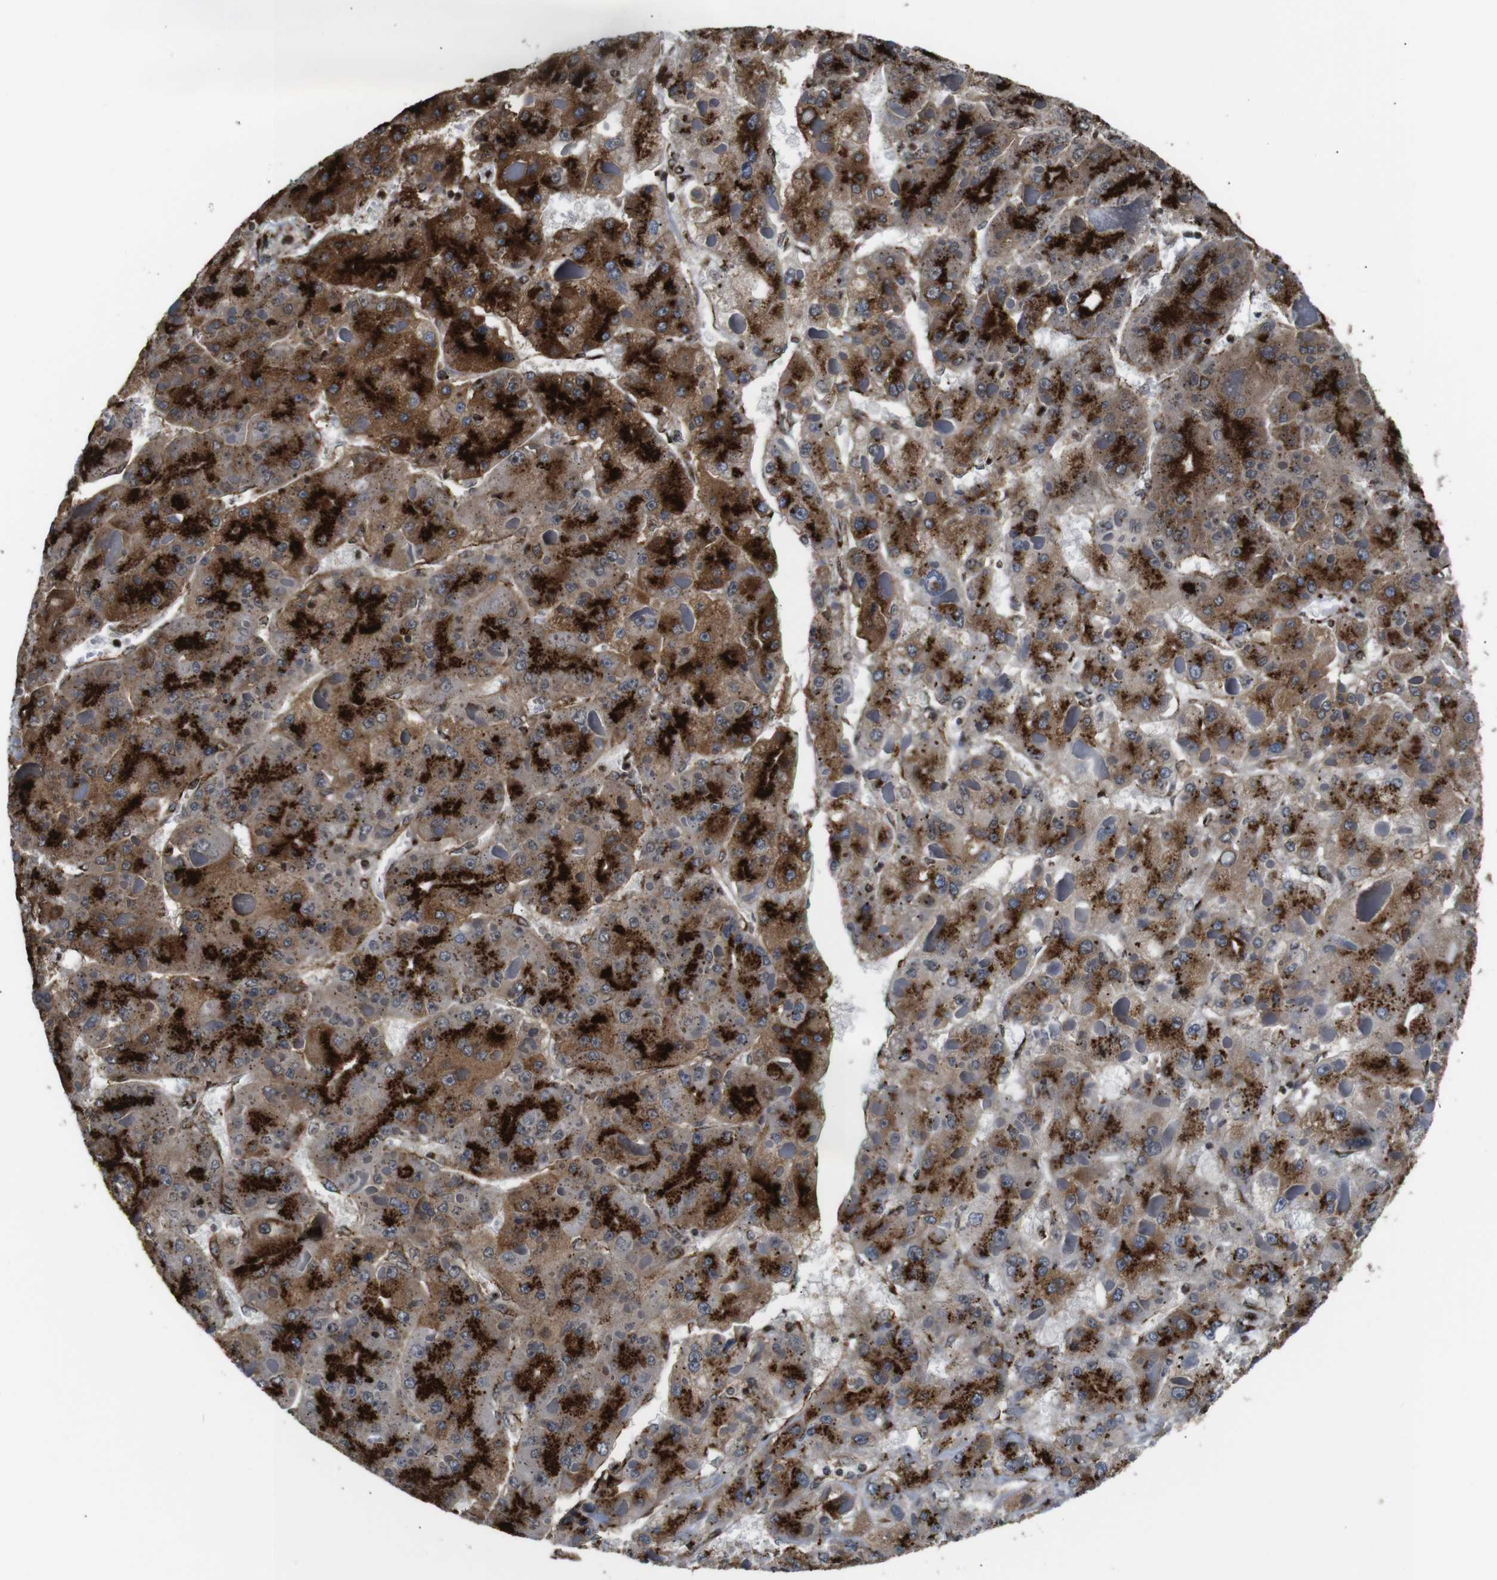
{"staining": {"intensity": "strong", "quantity": ">75%", "location": "cytoplasmic/membranous"}, "tissue": "liver cancer", "cell_type": "Tumor cells", "image_type": "cancer", "snomed": [{"axis": "morphology", "description": "Carcinoma, Hepatocellular, NOS"}, {"axis": "topography", "description": "Liver"}], "caption": "IHC histopathology image of neoplastic tissue: human hepatocellular carcinoma (liver) stained using immunohistochemistry reveals high levels of strong protein expression localized specifically in the cytoplasmic/membranous of tumor cells, appearing as a cytoplasmic/membranous brown color.", "gene": "TGOLN2", "patient": {"sex": "female", "age": 73}}